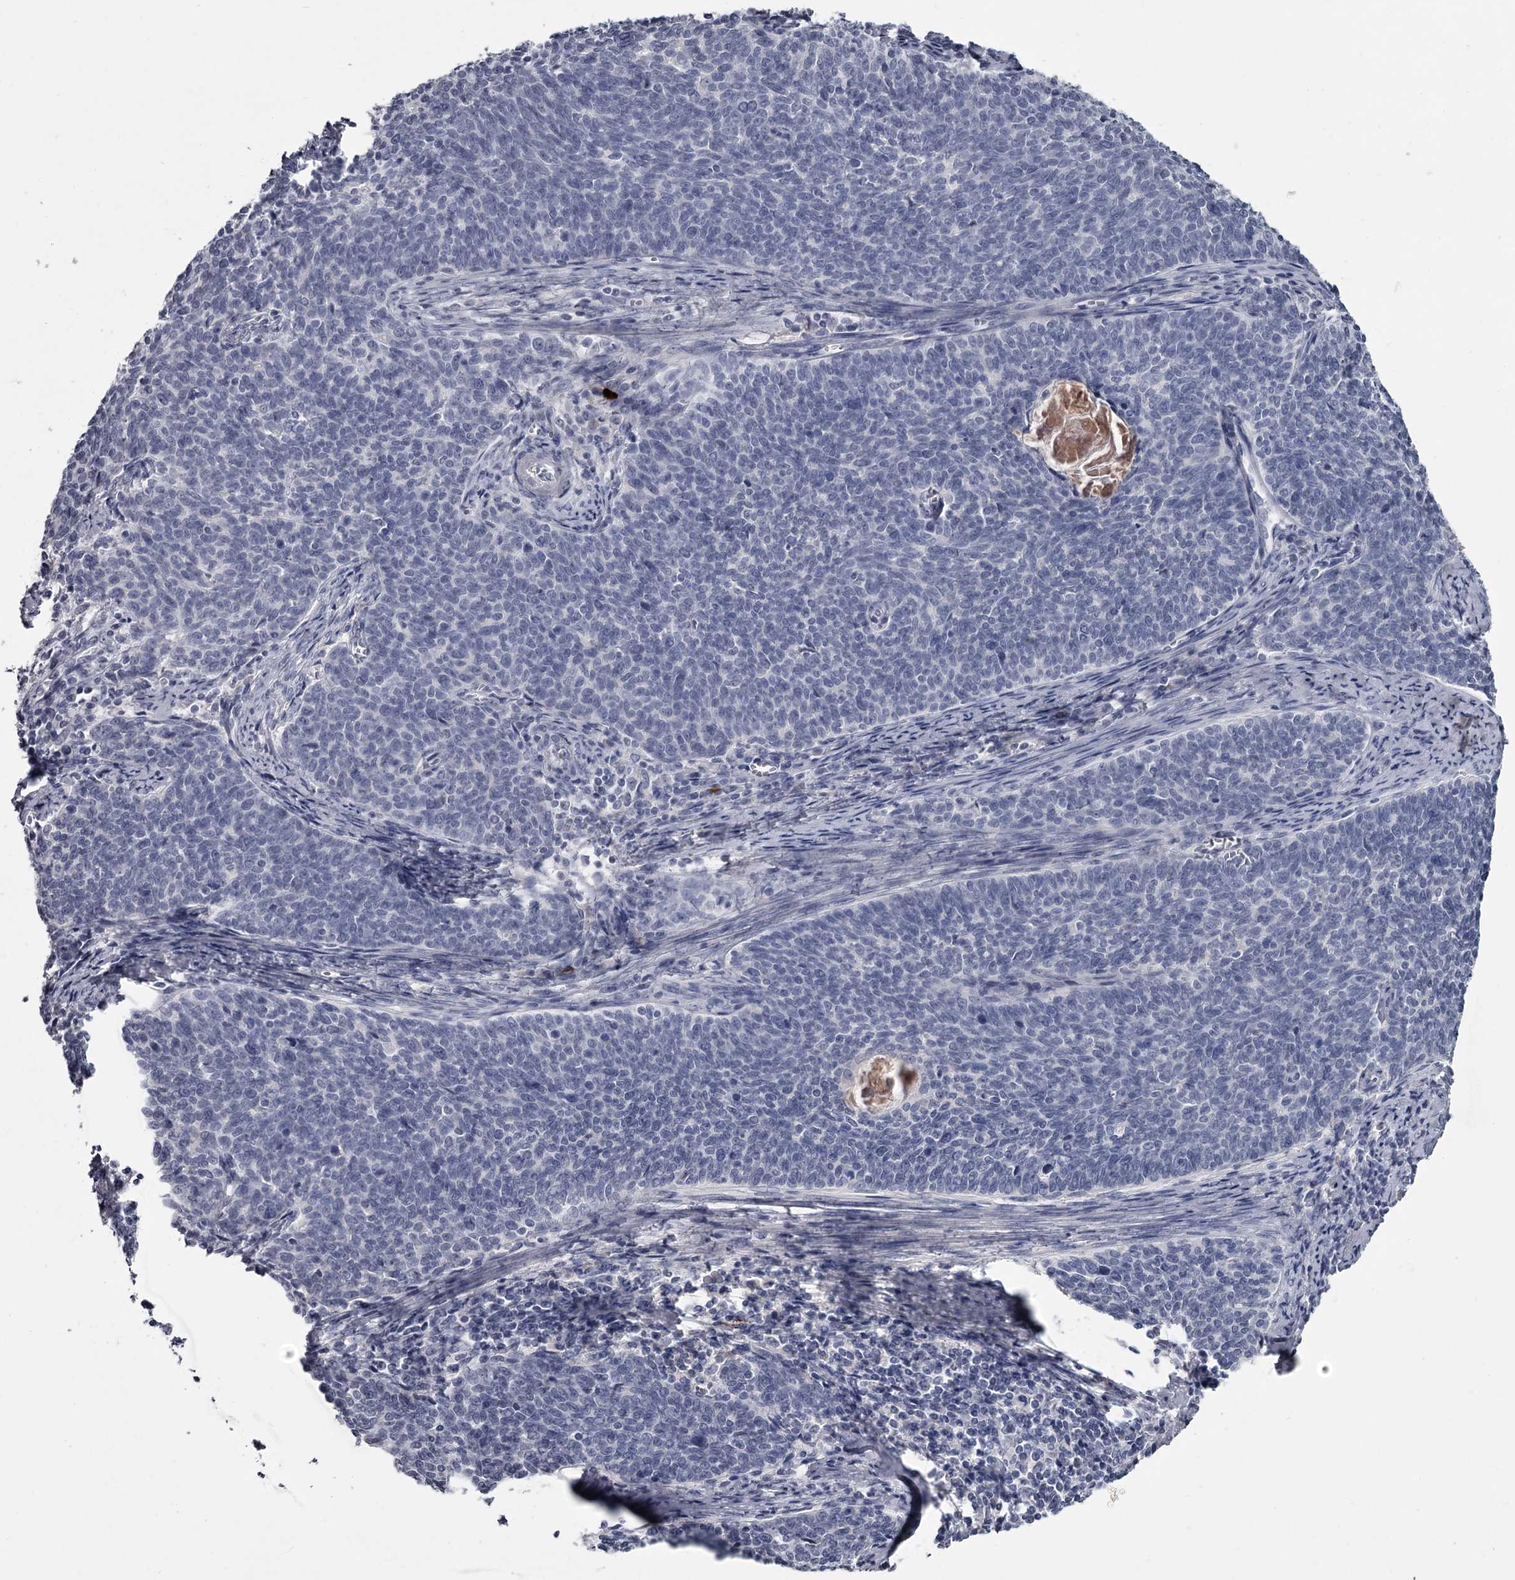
{"staining": {"intensity": "negative", "quantity": "none", "location": "none"}, "tissue": "cervical cancer", "cell_type": "Tumor cells", "image_type": "cancer", "snomed": [{"axis": "morphology", "description": "Squamous cell carcinoma, NOS"}, {"axis": "topography", "description": "Cervix"}], "caption": "DAB immunohistochemical staining of cervical cancer demonstrates no significant staining in tumor cells.", "gene": "DAO", "patient": {"sex": "female", "age": 39}}